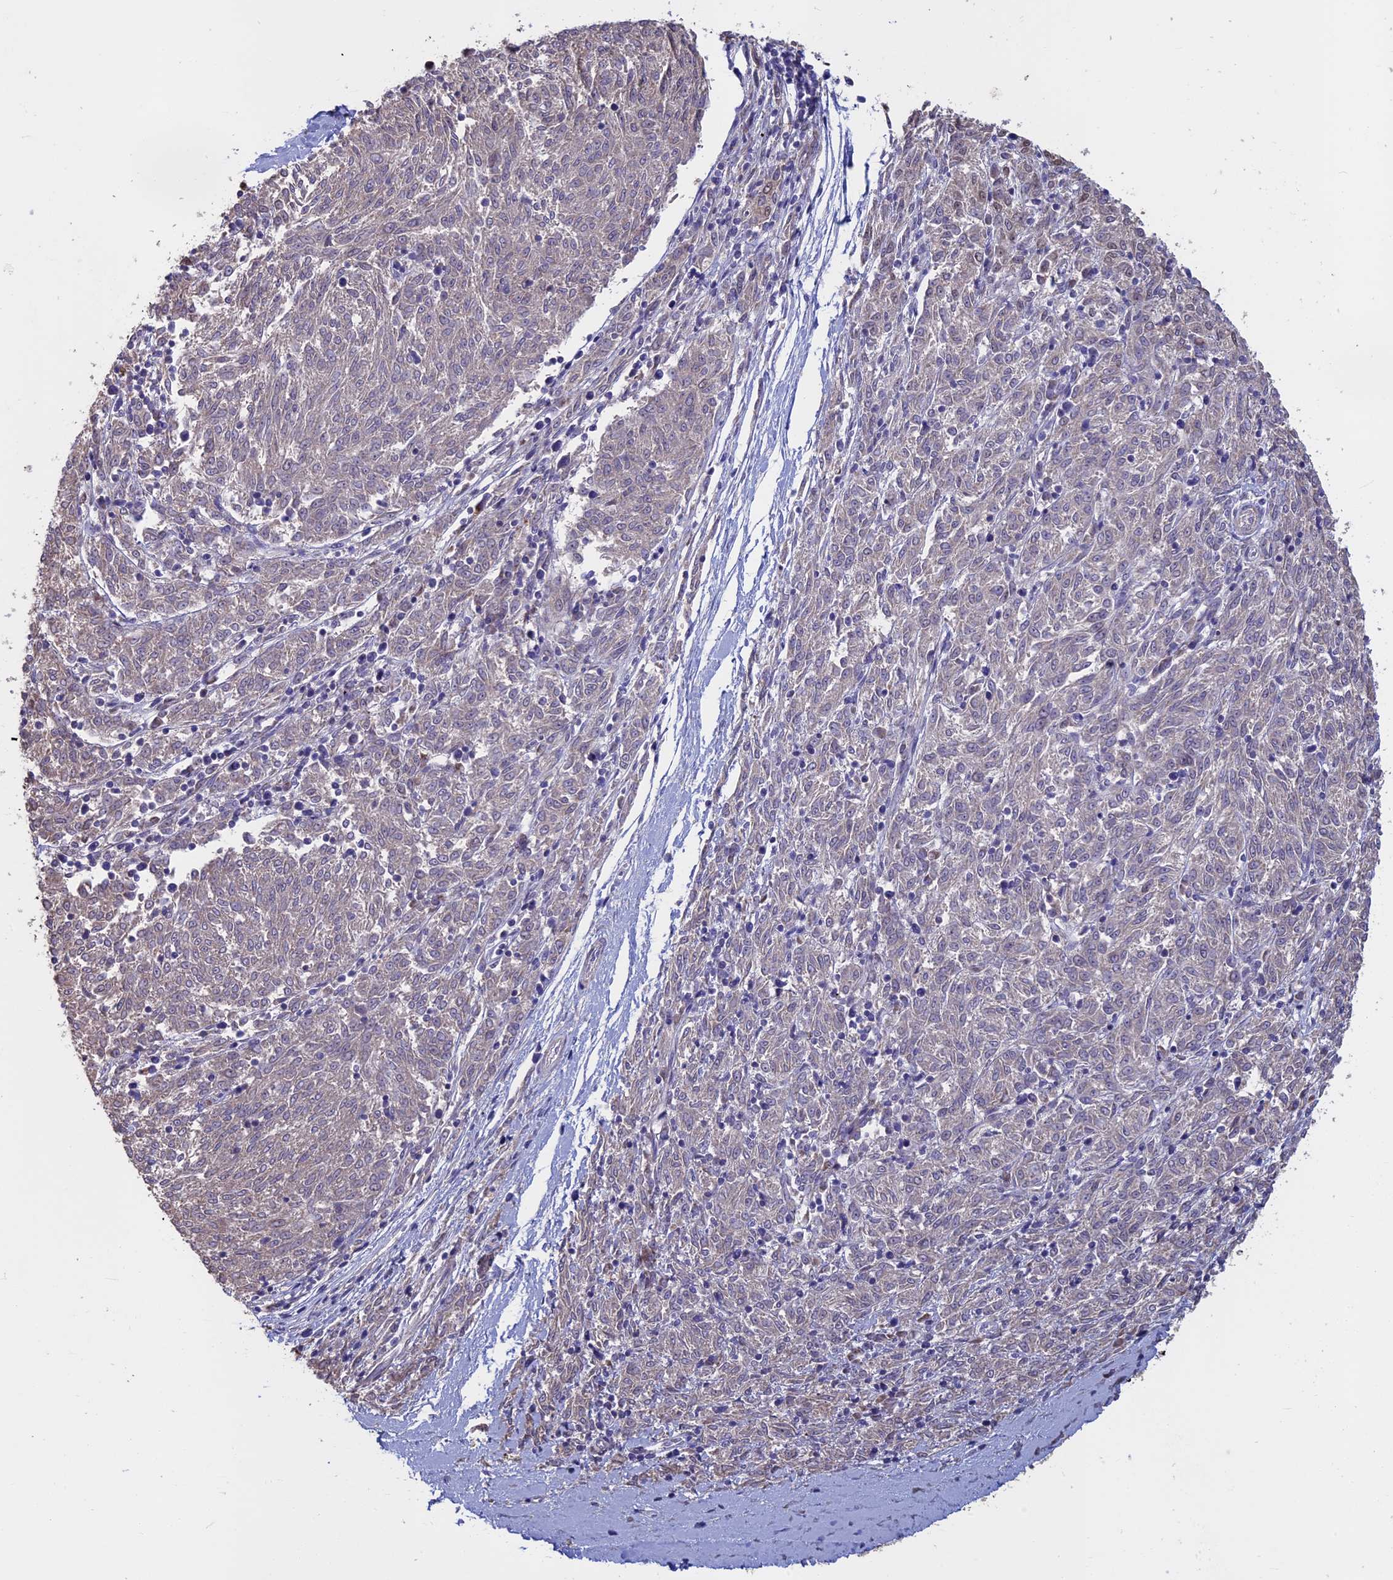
{"staining": {"intensity": "weak", "quantity": "<25%", "location": "cytoplasmic/membranous"}, "tissue": "melanoma", "cell_type": "Tumor cells", "image_type": "cancer", "snomed": [{"axis": "morphology", "description": "Malignant melanoma, NOS"}, {"axis": "topography", "description": "Skin"}], "caption": "Immunohistochemistry of human malignant melanoma reveals no staining in tumor cells.", "gene": "ACSS1", "patient": {"sex": "female", "age": 72}}